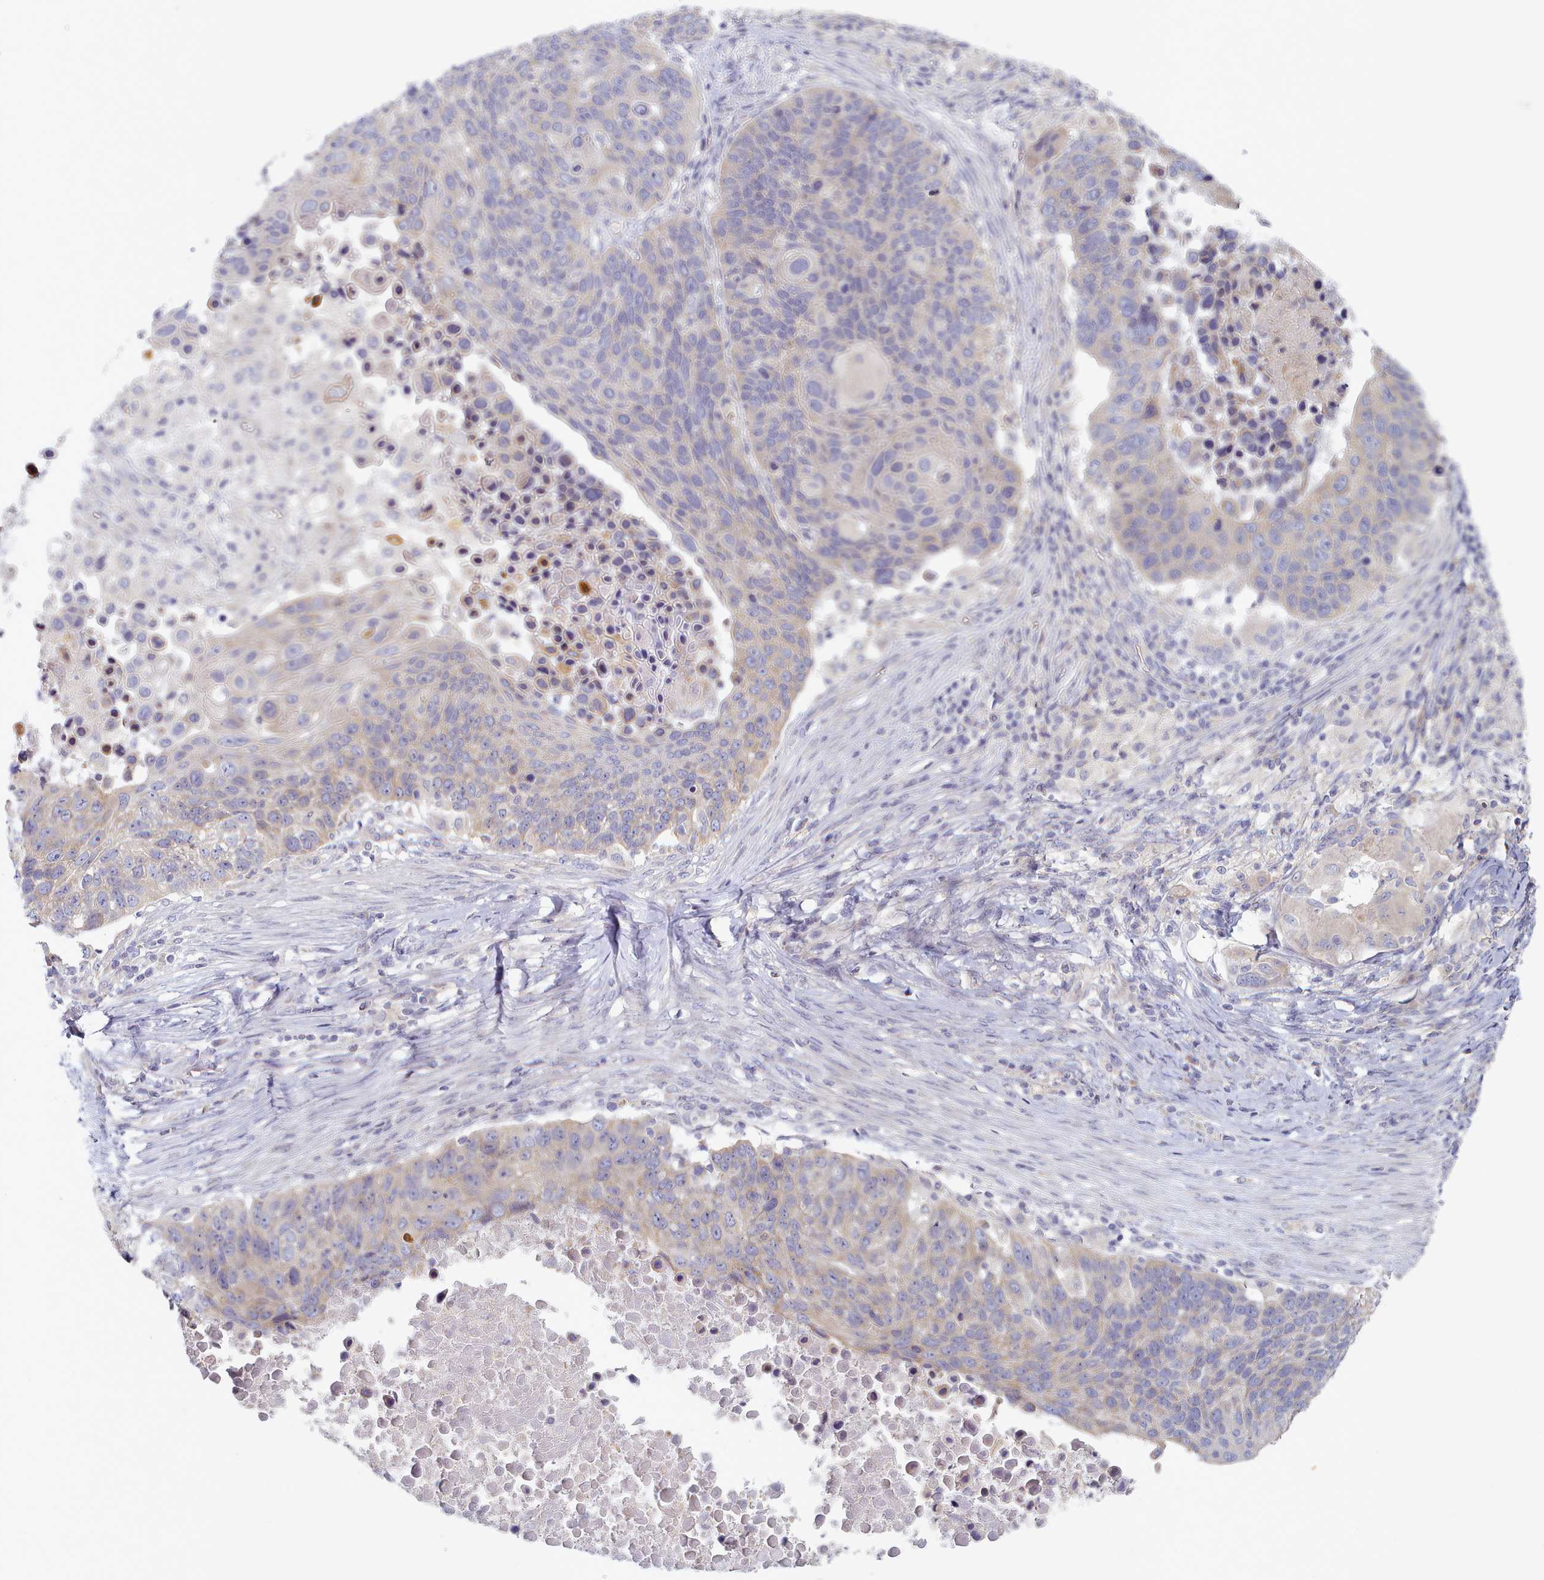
{"staining": {"intensity": "weak", "quantity": "25%-75%", "location": "cytoplasmic/membranous"}, "tissue": "lung cancer", "cell_type": "Tumor cells", "image_type": "cancer", "snomed": [{"axis": "morphology", "description": "Normal tissue, NOS"}, {"axis": "morphology", "description": "Squamous cell carcinoma, NOS"}, {"axis": "topography", "description": "Lymph node"}, {"axis": "topography", "description": "Lung"}], "caption": "High-magnification brightfield microscopy of squamous cell carcinoma (lung) stained with DAB (3,3'-diaminobenzidine) (brown) and counterstained with hematoxylin (blue). tumor cells exhibit weak cytoplasmic/membranous staining is present in approximately25%-75% of cells.", "gene": "TYW1B", "patient": {"sex": "male", "age": 66}}